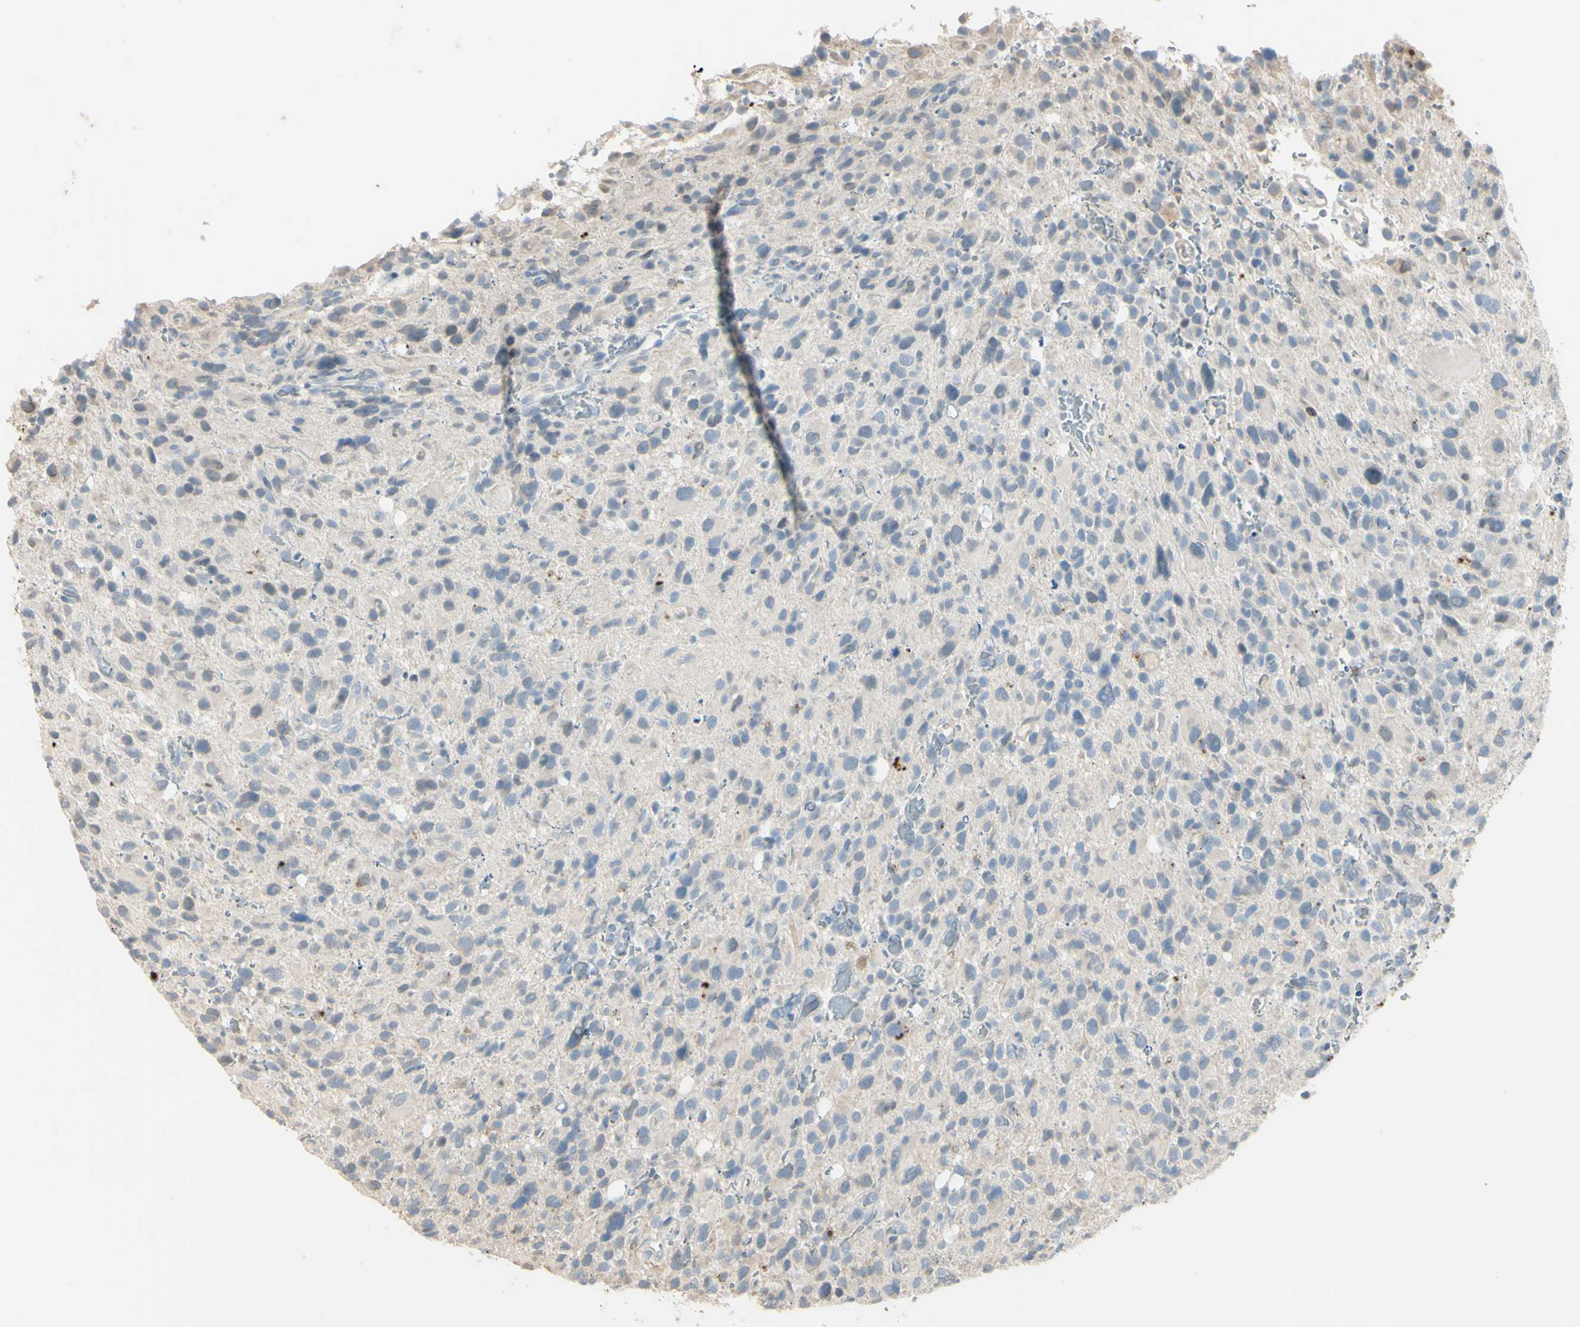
{"staining": {"intensity": "negative", "quantity": "none", "location": "none"}, "tissue": "glioma", "cell_type": "Tumor cells", "image_type": "cancer", "snomed": [{"axis": "morphology", "description": "Glioma, malignant, High grade"}, {"axis": "topography", "description": "Brain"}], "caption": "Immunohistochemistry (IHC) of malignant high-grade glioma shows no positivity in tumor cells. (IHC, brightfield microscopy, high magnification).", "gene": "ANGPTL1", "patient": {"sex": "male", "age": 48}}